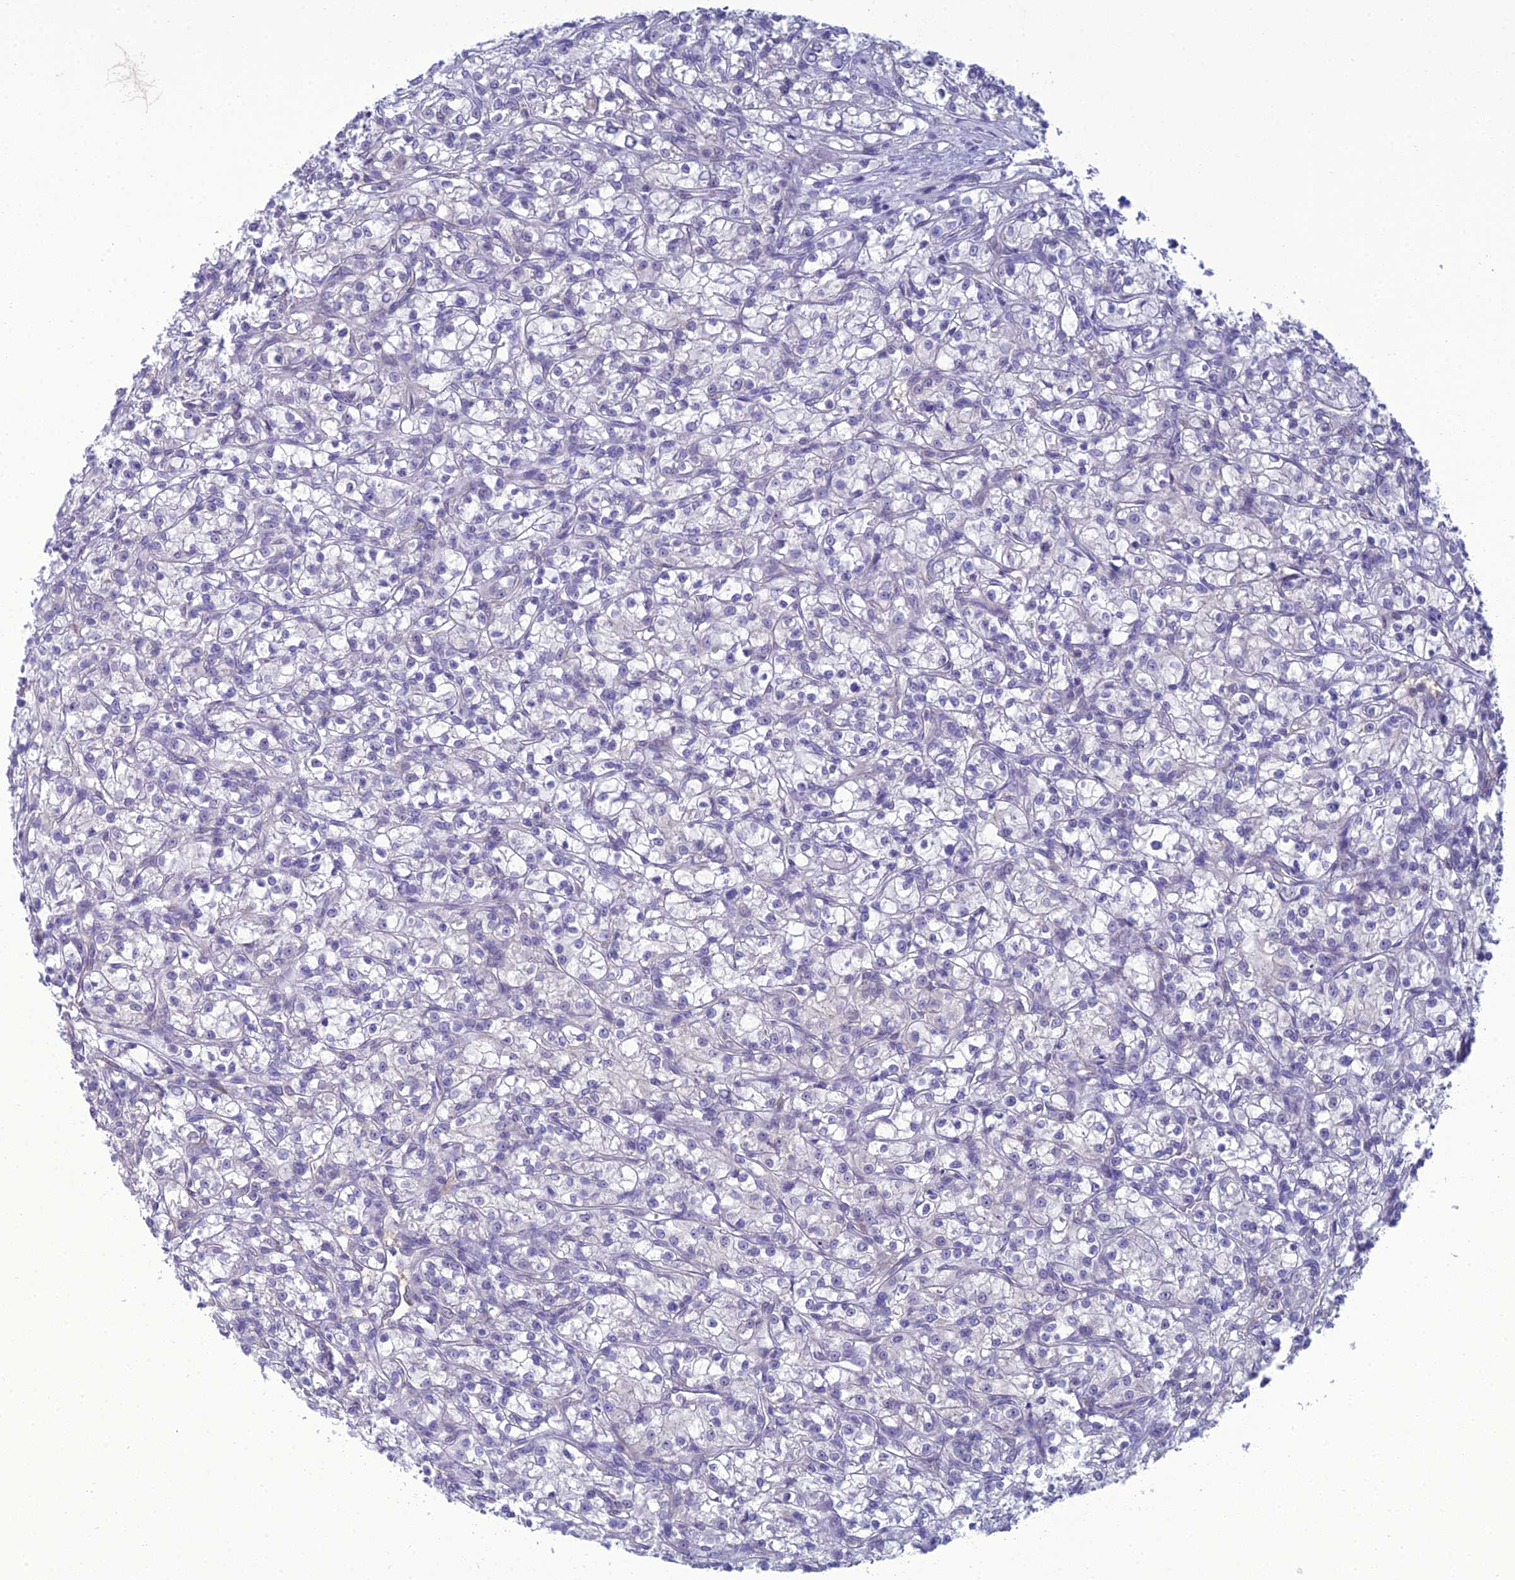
{"staining": {"intensity": "negative", "quantity": "none", "location": "none"}, "tissue": "renal cancer", "cell_type": "Tumor cells", "image_type": "cancer", "snomed": [{"axis": "morphology", "description": "Adenocarcinoma, NOS"}, {"axis": "topography", "description": "Kidney"}], "caption": "IHC image of human renal cancer (adenocarcinoma) stained for a protein (brown), which displays no staining in tumor cells.", "gene": "GNPNAT1", "patient": {"sex": "female", "age": 59}}